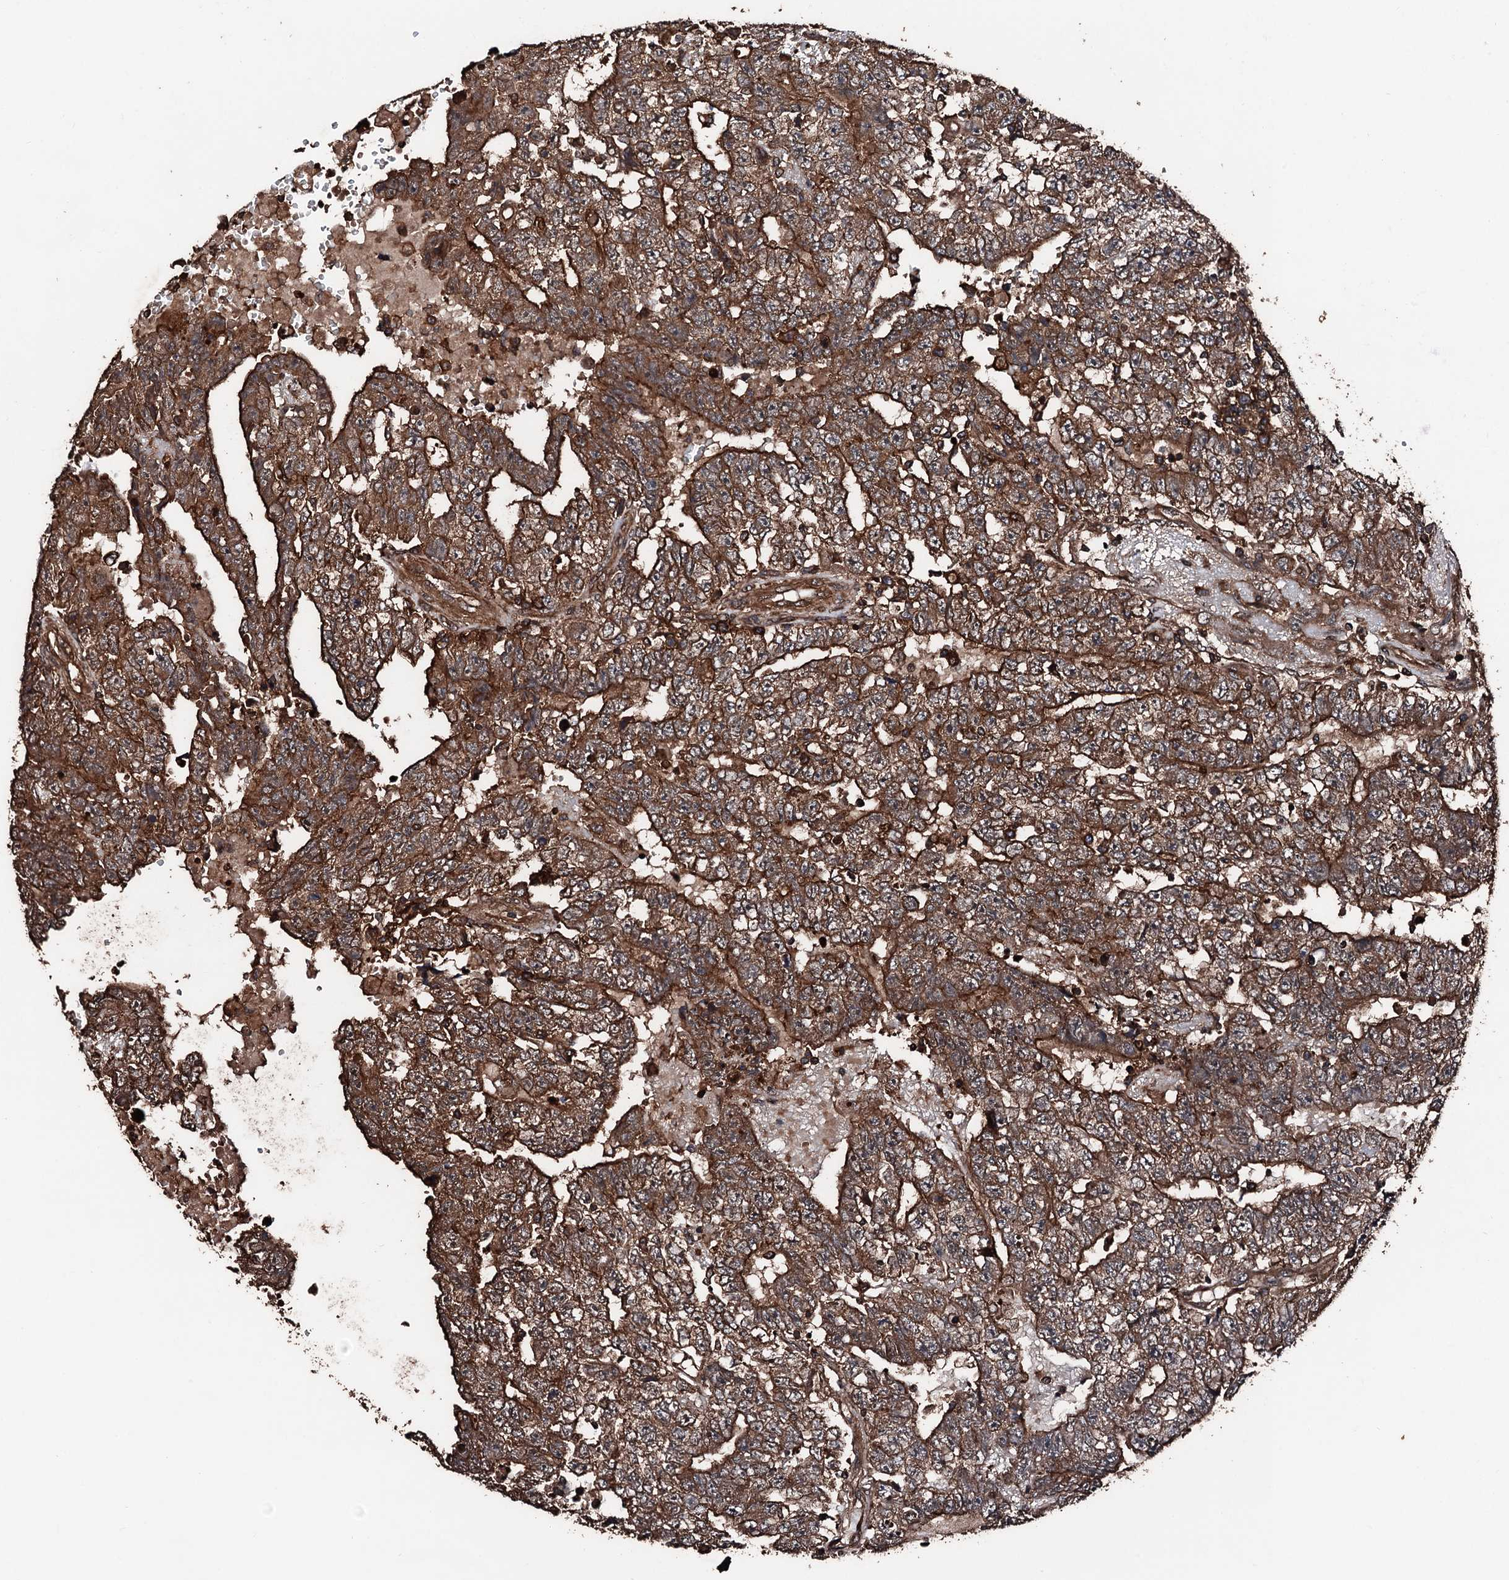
{"staining": {"intensity": "strong", "quantity": ">75%", "location": "cytoplasmic/membranous"}, "tissue": "testis cancer", "cell_type": "Tumor cells", "image_type": "cancer", "snomed": [{"axis": "morphology", "description": "Carcinoma, Embryonal, NOS"}, {"axis": "topography", "description": "Testis"}], "caption": "Approximately >75% of tumor cells in testis cancer display strong cytoplasmic/membranous protein expression as visualized by brown immunohistochemical staining.", "gene": "KIF18A", "patient": {"sex": "male", "age": 25}}